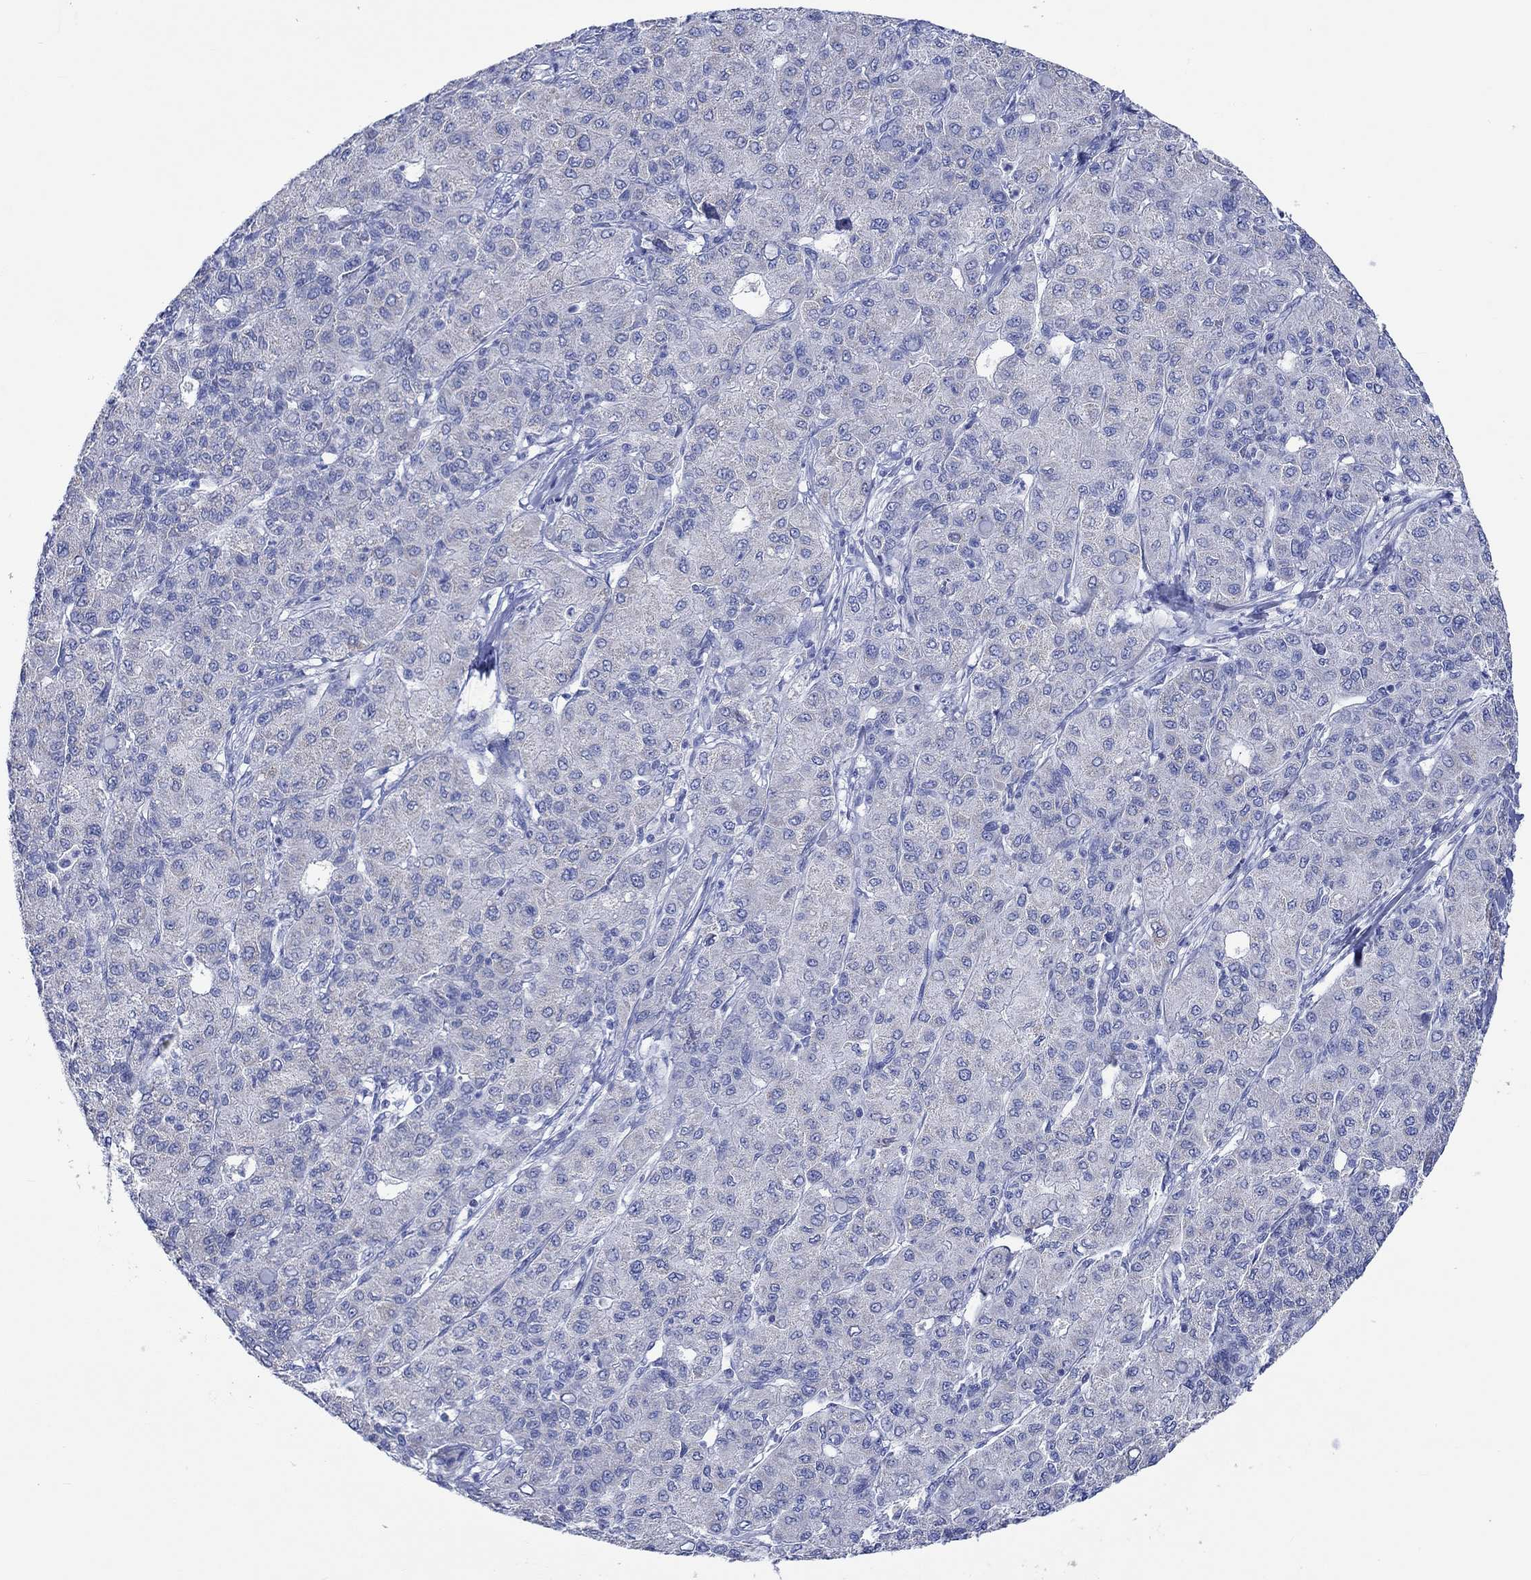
{"staining": {"intensity": "weak", "quantity": "<25%", "location": "cytoplasmic/membranous"}, "tissue": "liver cancer", "cell_type": "Tumor cells", "image_type": "cancer", "snomed": [{"axis": "morphology", "description": "Carcinoma, Hepatocellular, NOS"}, {"axis": "topography", "description": "Liver"}], "caption": "This photomicrograph is of liver cancer stained with immunohistochemistry (IHC) to label a protein in brown with the nuclei are counter-stained blue. There is no positivity in tumor cells.", "gene": "CPLX2", "patient": {"sex": "male", "age": 65}}